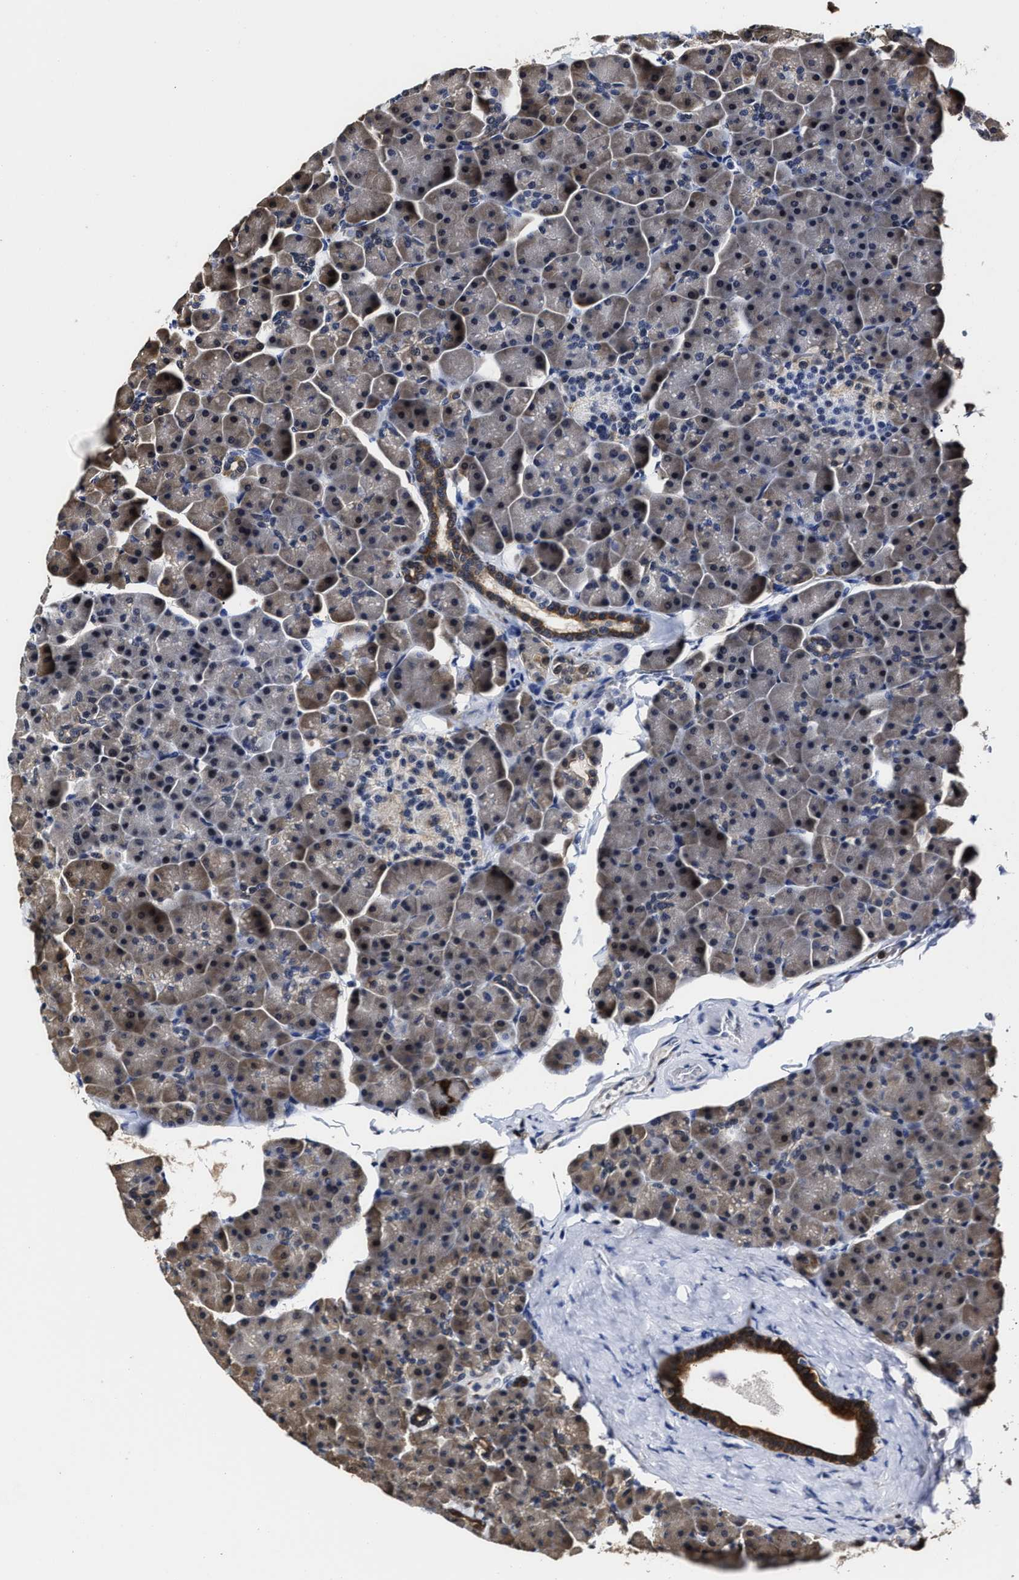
{"staining": {"intensity": "moderate", "quantity": "<25%", "location": "cytoplasmic/membranous"}, "tissue": "pancreas", "cell_type": "Exocrine glandular cells", "image_type": "normal", "snomed": [{"axis": "morphology", "description": "Normal tissue, NOS"}, {"axis": "topography", "description": "Pancreas"}], "caption": "This photomicrograph exhibits immunohistochemistry (IHC) staining of unremarkable pancreas, with low moderate cytoplasmic/membranous expression in about <25% of exocrine glandular cells.", "gene": "PRPF4B", "patient": {"sex": "male", "age": 35}}